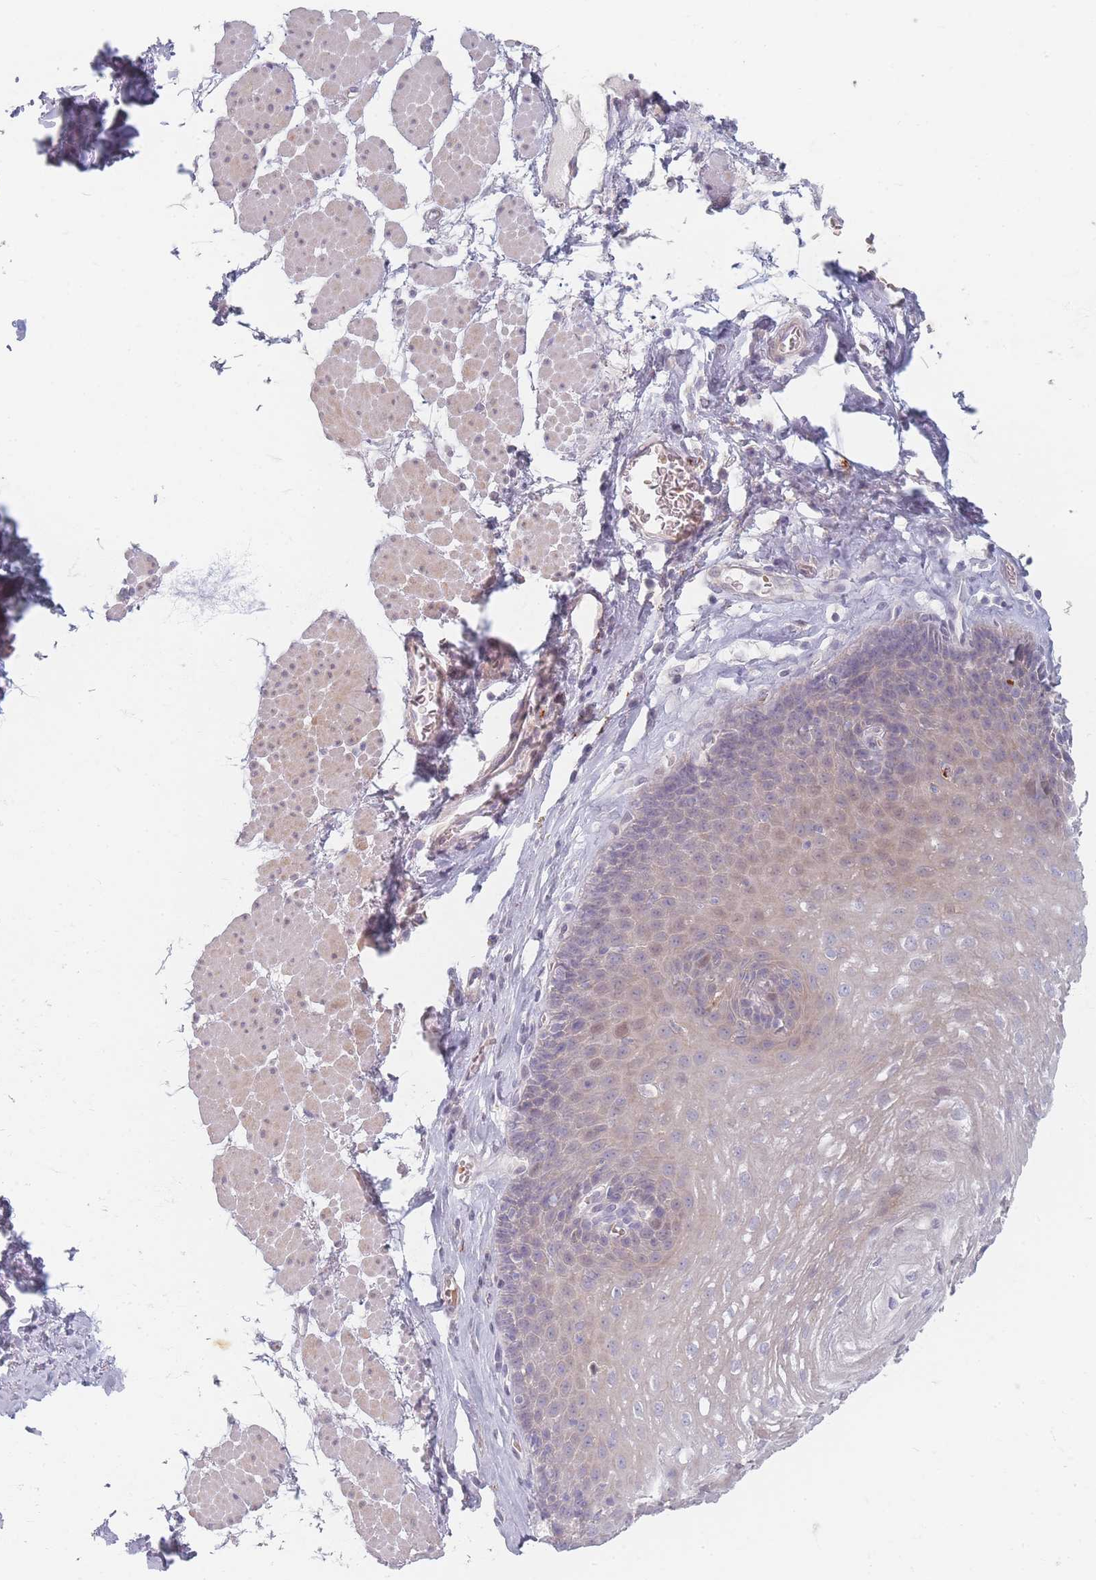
{"staining": {"intensity": "negative", "quantity": "none", "location": "none"}, "tissue": "esophagus", "cell_type": "Squamous epithelial cells", "image_type": "normal", "snomed": [{"axis": "morphology", "description": "Normal tissue, NOS"}, {"axis": "topography", "description": "Esophagus"}], "caption": "Histopathology image shows no significant protein staining in squamous epithelial cells of normal esophagus.", "gene": "TMOD1", "patient": {"sex": "female", "age": 66}}